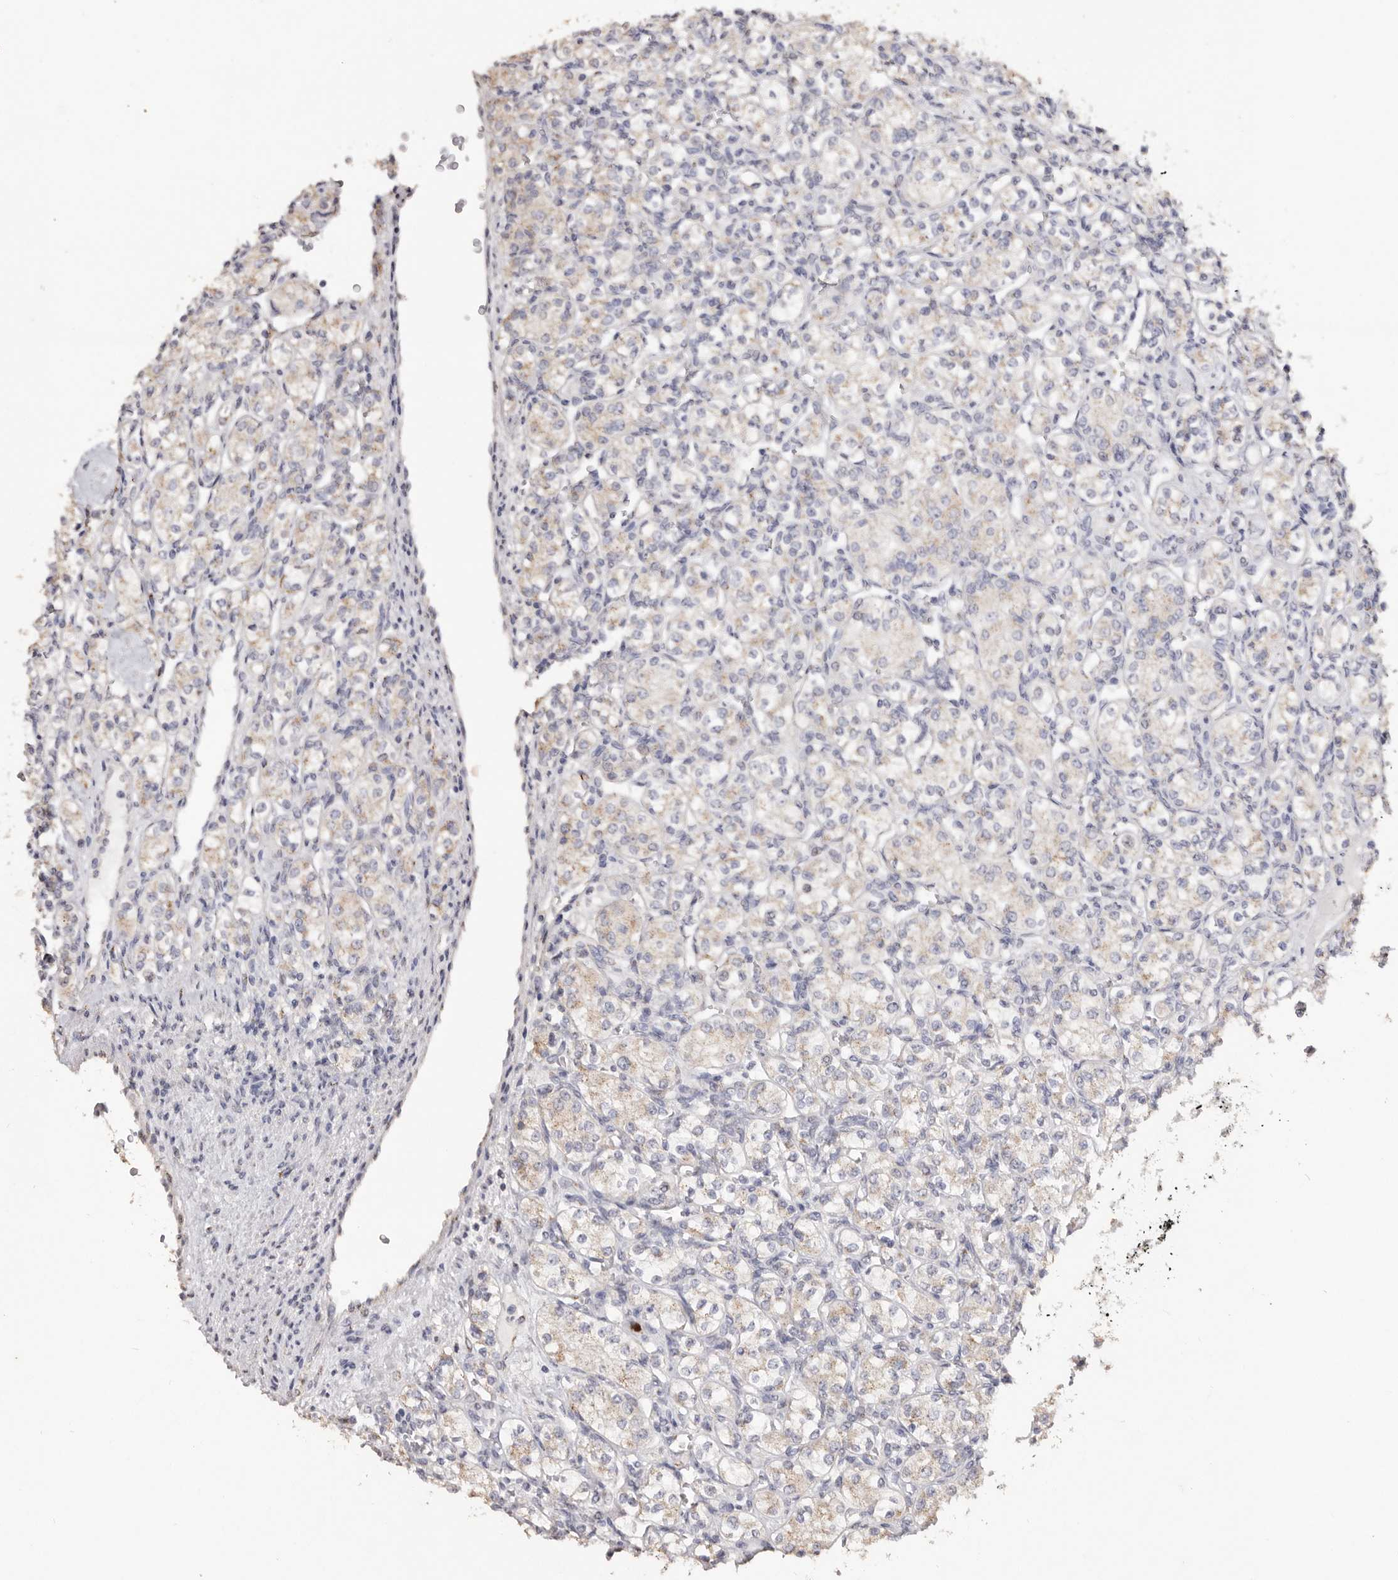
{"staining": {"intensity": "weak", "quantity": "25%-75%", "location": "cytoplasmic/membranous"}, "tissue": "renal cancer", "cell_type": "Tumor cells", "image_type": "cancer", "snomed": [{"axis": "morphology", "description": "Adenocarcinoma, NOS"}, {"axis": "topography", "description": "Kidney"}], "caption": "IHC photomicrograph of human renal cancer (adenocarcinoma) stained for a protein (brown), which reveals low levels of weak cytoplasmic/membranous staining in approximately 25%-75% of tumor cells.", "gene": "LGALS7B", "patient": {"sex": "male", "age": 77}}